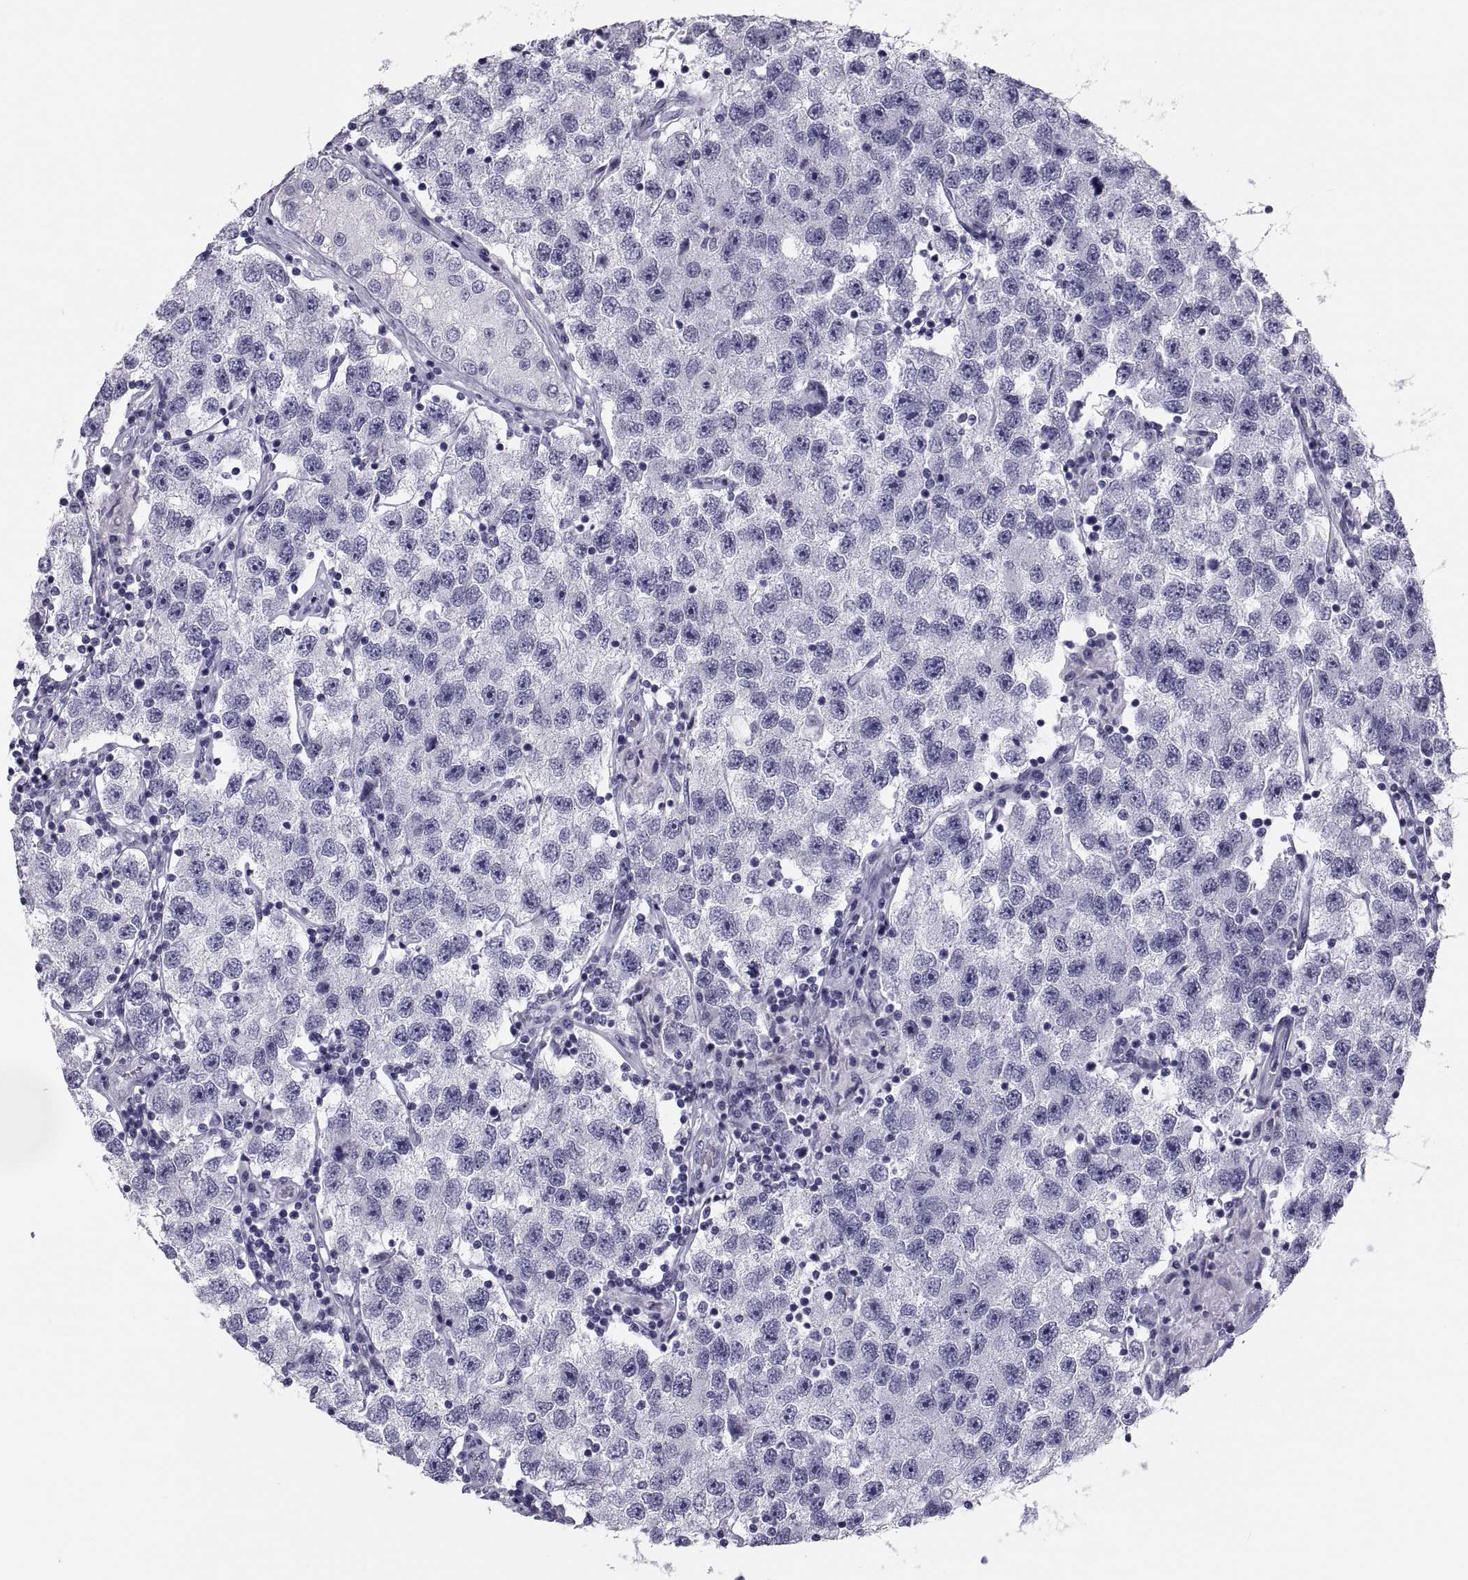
{"staining": {"intensity": "negative", "quantity": "none", "location": "none"}, "tissue": "testis cancer", "cell_type": "Tumor cells", "image_type": "cancer", "snomed": [{"axis": "morphology", "description": "Seminoma, NOS"}, {"axis": "topography", "description": "Testis"}], "caption": "The histopathology image demonstrates no staining of tumor cells in testis cancer (seminoma).", "gene": "CRISP1", "patient": {"sex": "male", "age": 26}}